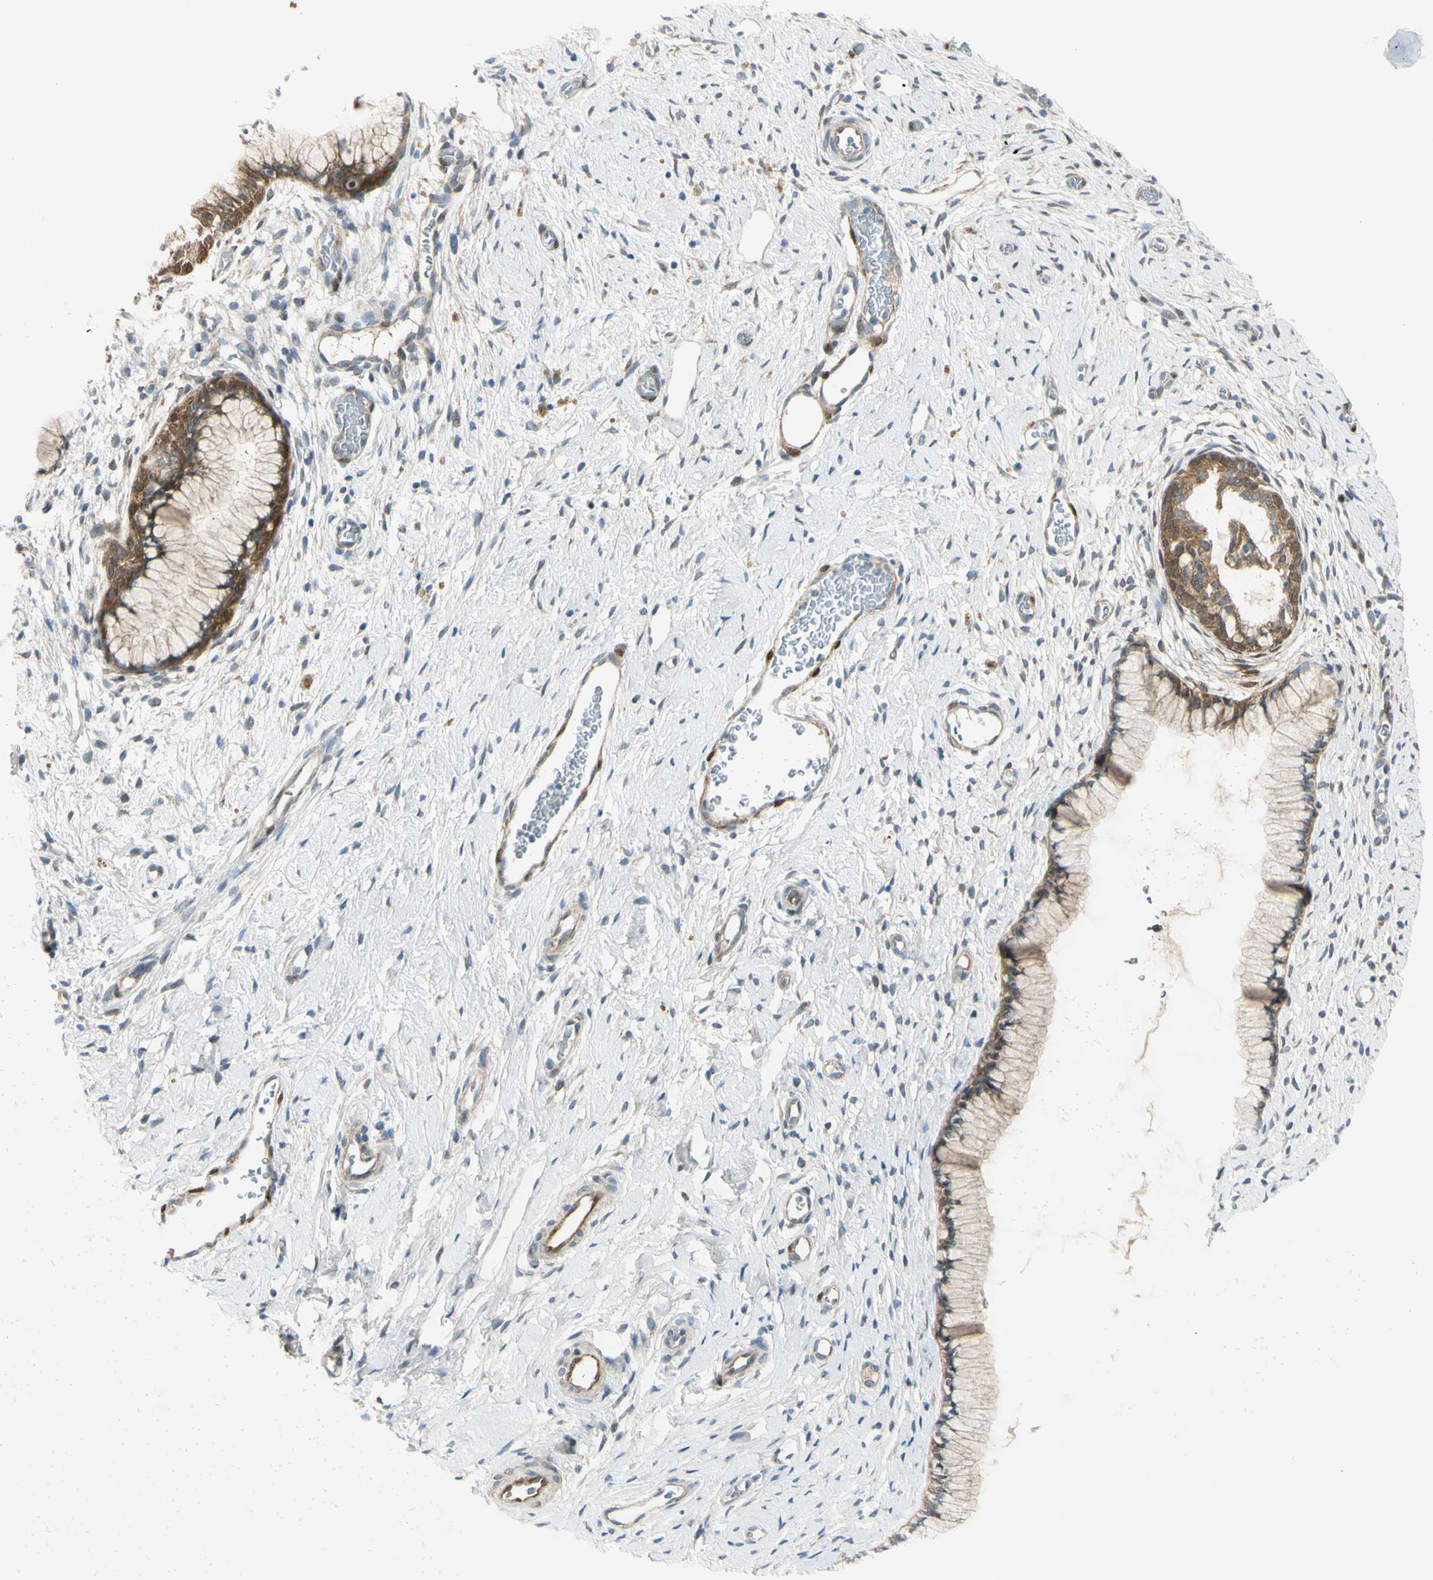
{"staining": {"intensity": "strong", "quantity": ">75%", "location": "cytoplasmic/membranous"}, "tissue": "cervix", "cell_type": "Glandular cells", "image_type": "normal", "snomed": [{"axis": "morphology", "description": "Normal tissue, NOS"}, {"axis": "topography", "description": "Cervix"}], "caption": "Immunohistochemical staining of normal cervix reveals >75% levels of strong cytoplasmic/membranous protein positivity in approximately >75% of glandular cells. The staining was performed using DAB, with brown indicating positive protein expression. Nuclei are stained blue with hematoxylin.", "gene": "FHL2", "patient": {"sex": "female", "age": 65}}